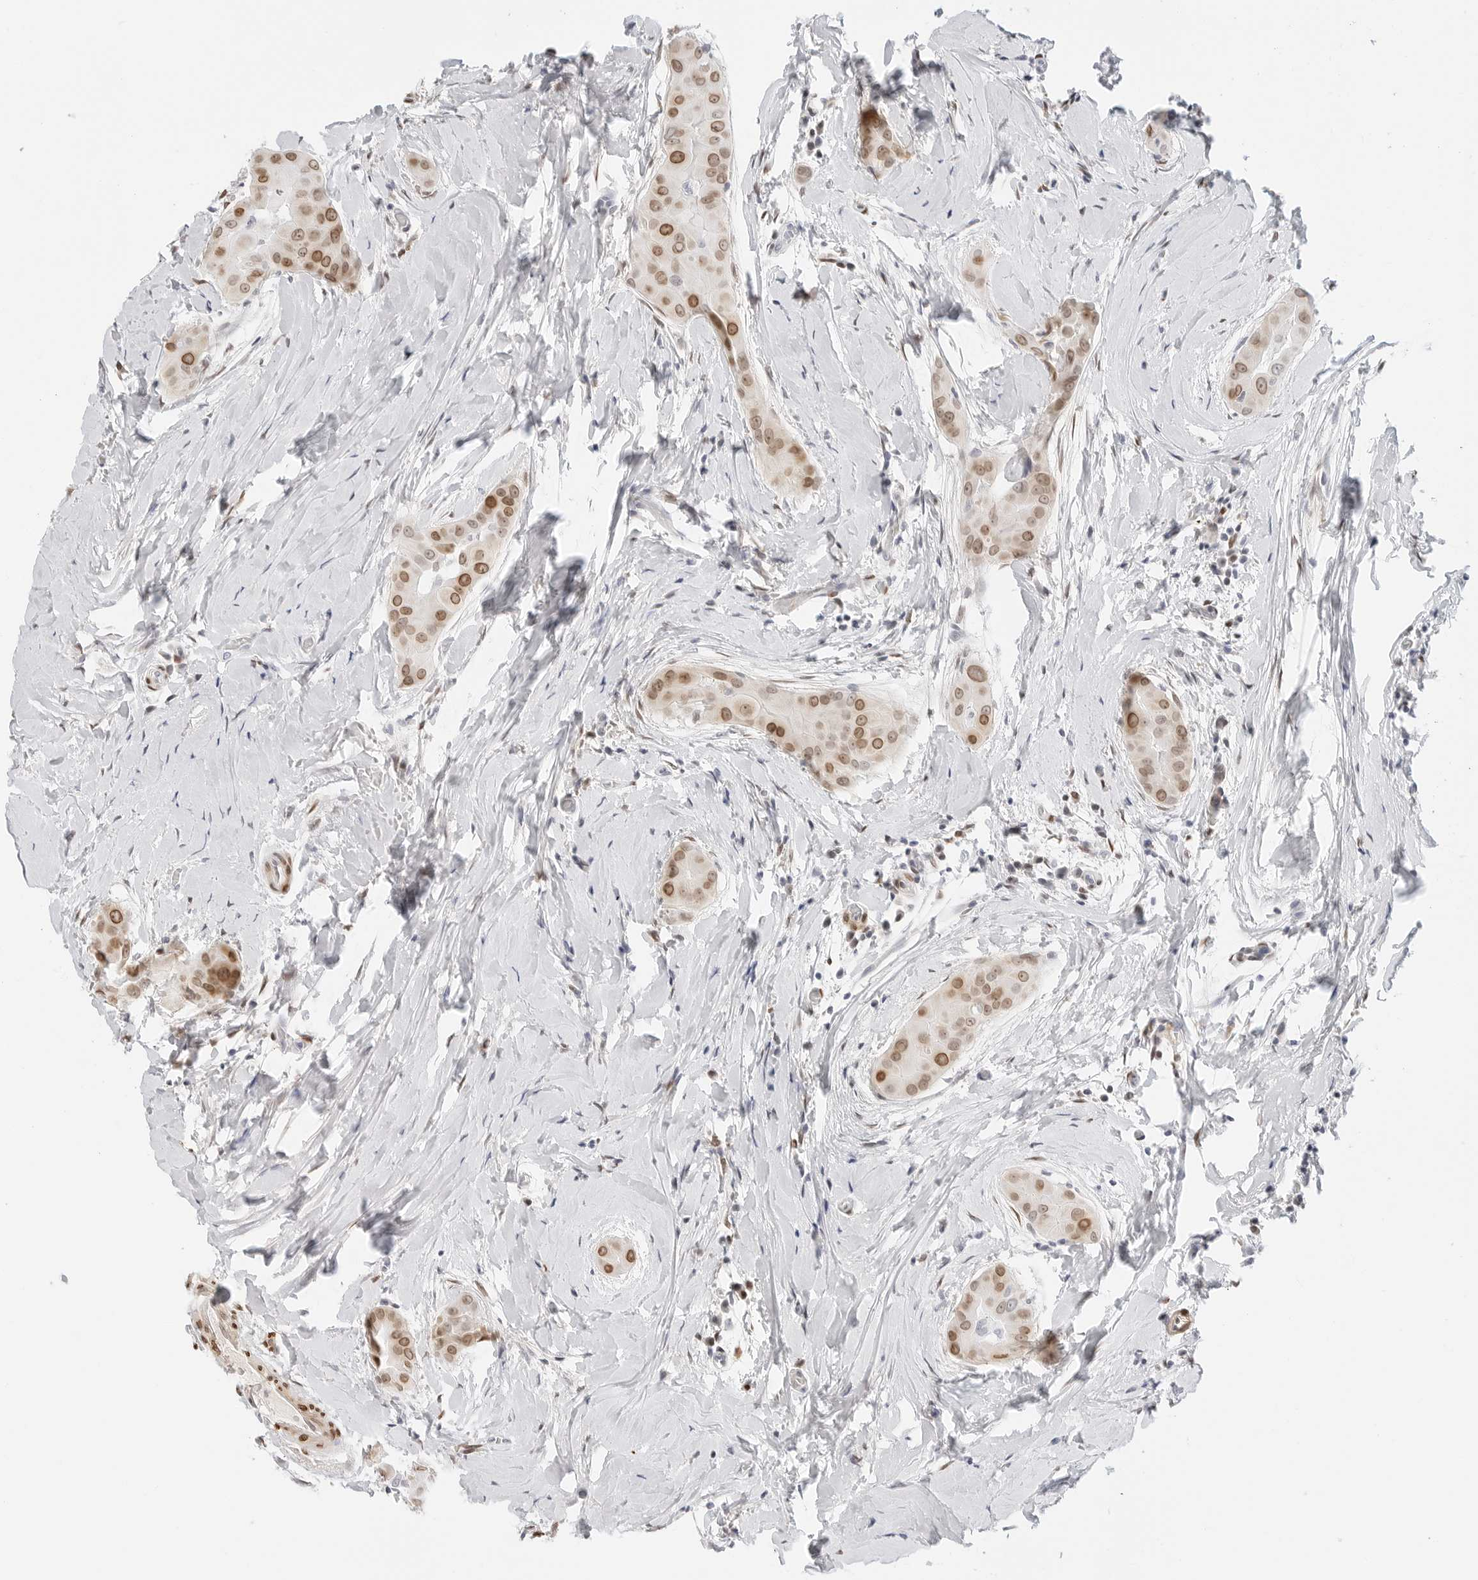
{"staining": {"intensity": "moderate", "quantity": ">75%", "location": "nuclear"}, "tissue": "thyroid cancer", "cell_type": "Tumor cells", "image_type": "cancer", "snomed": [{"axis": "morphology", "description": "Papillary adenocarcinoma, NOS"}, {"axis": "topography", "description": "Thyroid gland"}], "caption": "Tumor cells show medium levels of moderate nuclear staining in about >75% of cells in papillary adenocarcinoma (thyroid).", "gene": "SPIDR", "patient": {"sex": "male", "age": 33}}